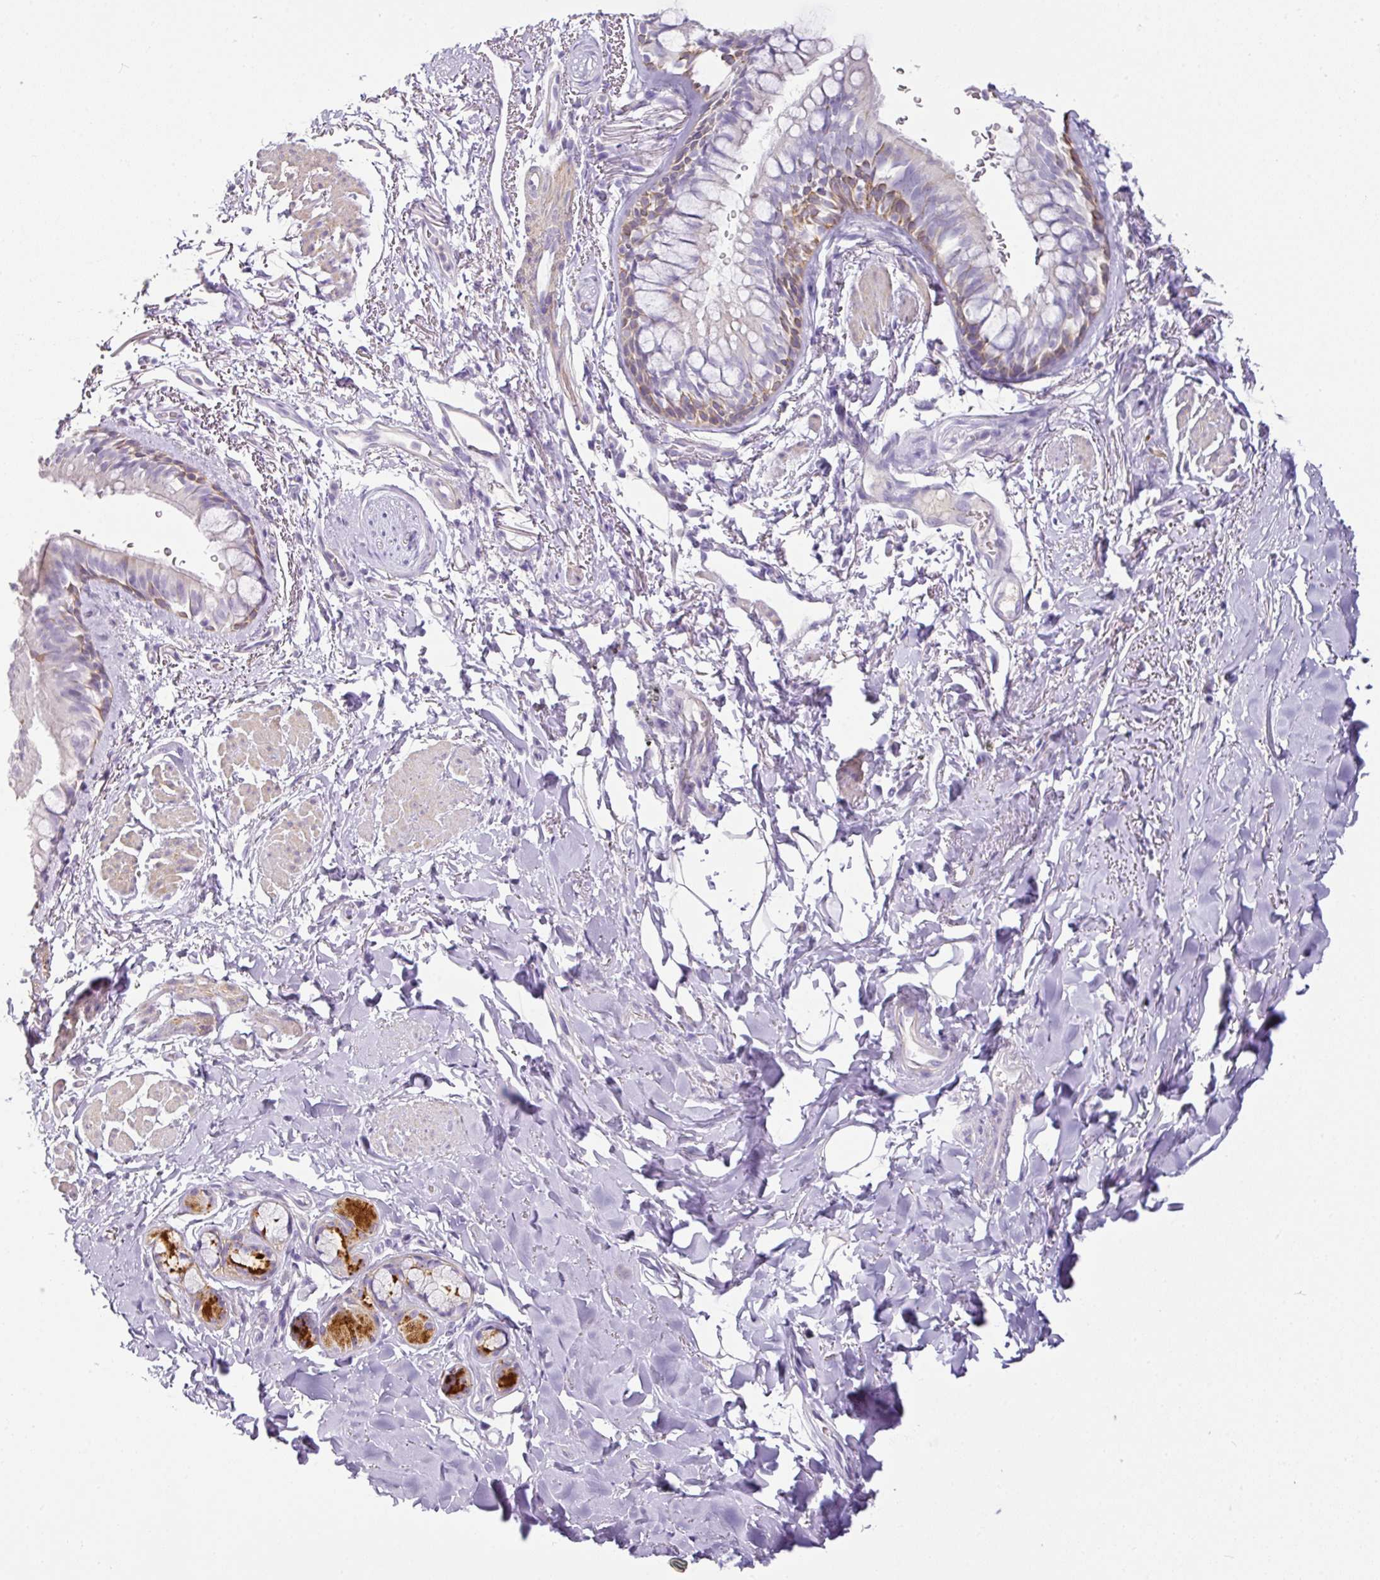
{"staining": {"intensity": "moderate", "quantity": "25%-75%", "location": "cytoplasmic/membranous"}, "tissue": "bronchus", "cell_type": "Respiratory epithelial cells", "image_type": "normal", "snomed": [{"axis": "morphology", "description": "Normal tissue, NOS"}, {"axis": "topography", "description": "Bronchus"}], "caption": "Approximately 25%-75% of respiratory epithelial cells in normal bronchus reveal moderate cytoplasmic/membranous protein expression as visualized by brown immunohistochemical staining.", "gene": "TARM1", "patient": {"sex": "male", "age": 67}}